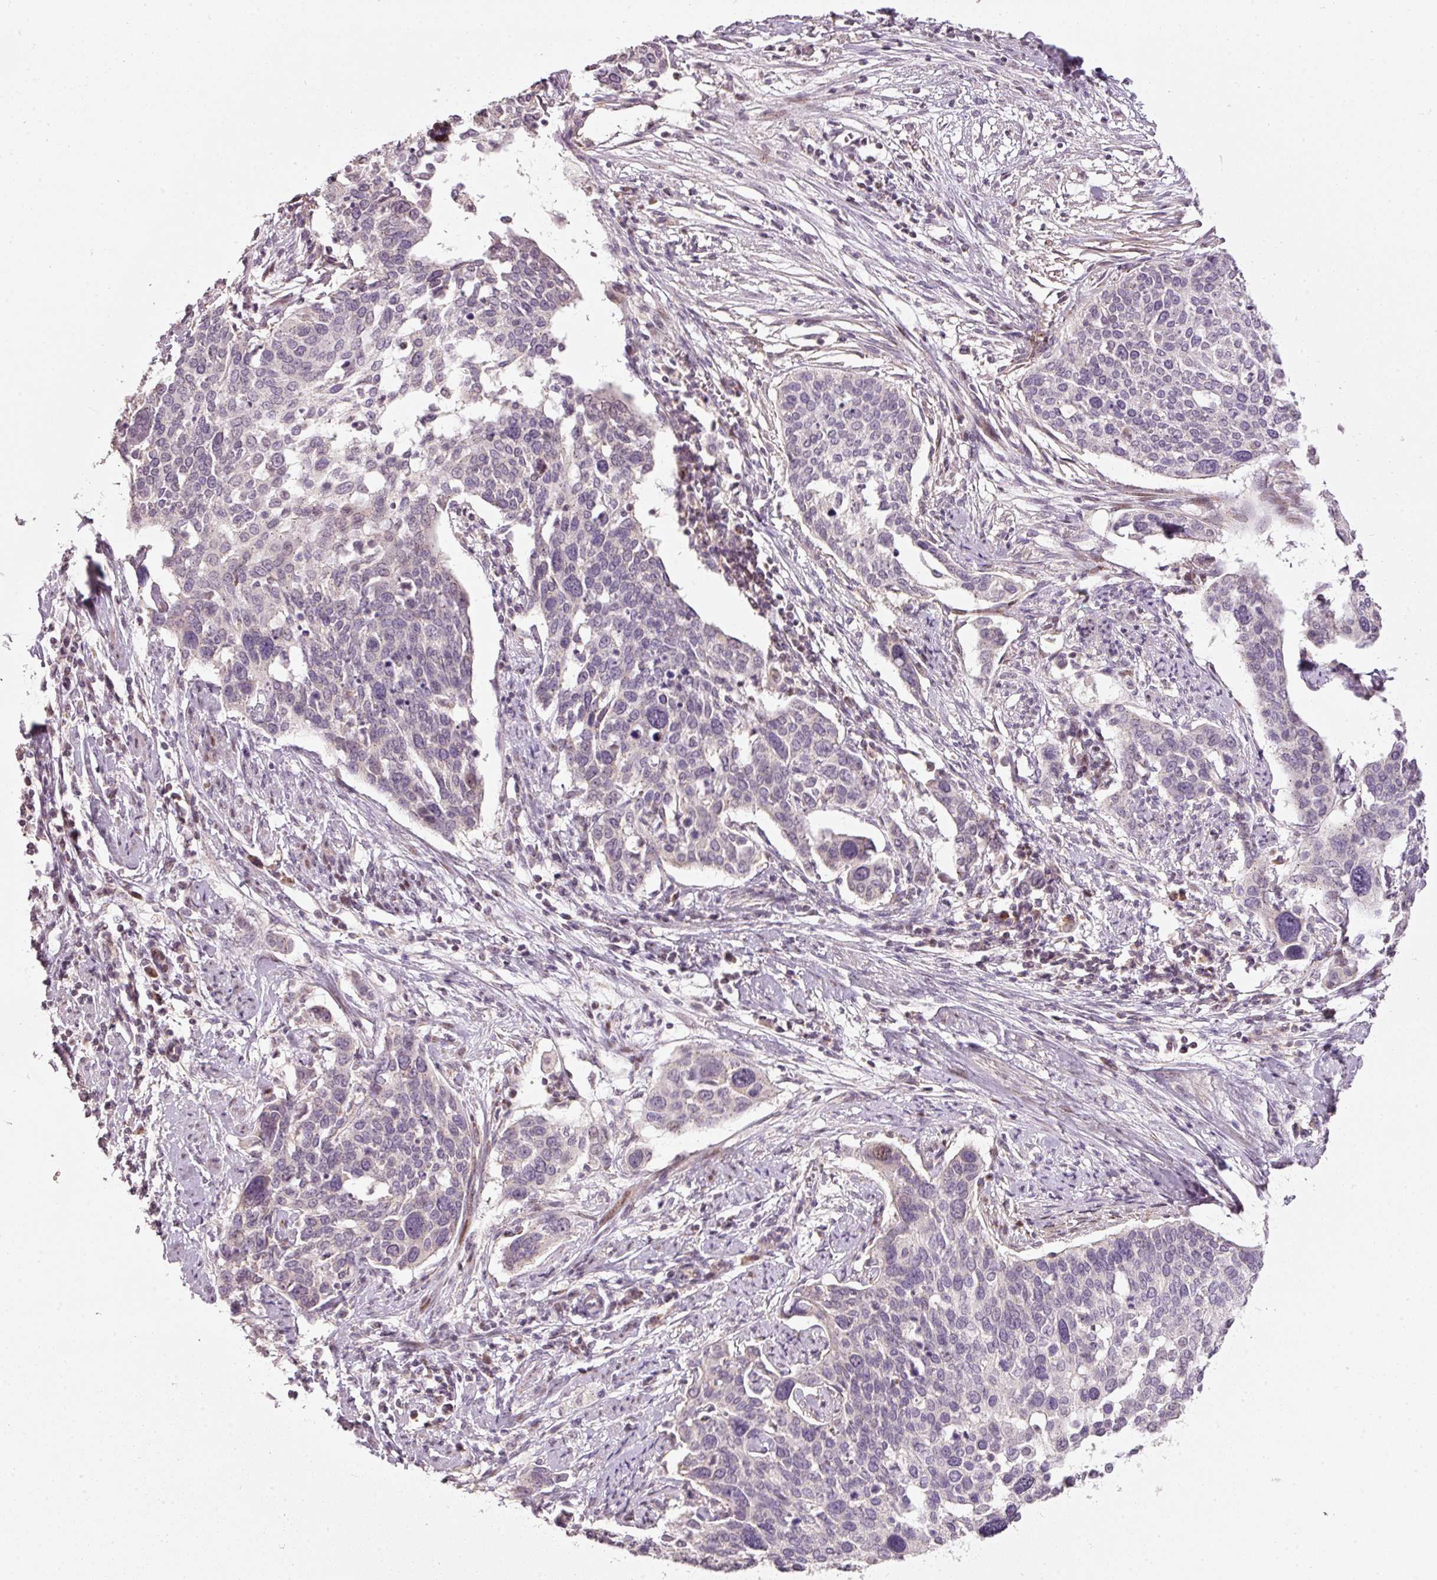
{"staining": {"intensity": "negative", "quantity": "none", "location": "none"}, "tissue": "cervical cancer", "cell_type": "Tumor cells", "image_type": "cancer", "snomed": [{"axis": "morphology", "description": "Squamous cell carcinoma, NOS"}, {"axis": "topography", "description": "Cervix"}], "caption": "Immunohistochemical staining of cervical cancer (squamous cell carcinoma) displays no significant staining in tumor cells. (DAB (3,3'-diaminobenzidine) immunohistochemistry, high magnification).", "gene": "TOB2", "patient": {"sex": "female", "age": 44}}